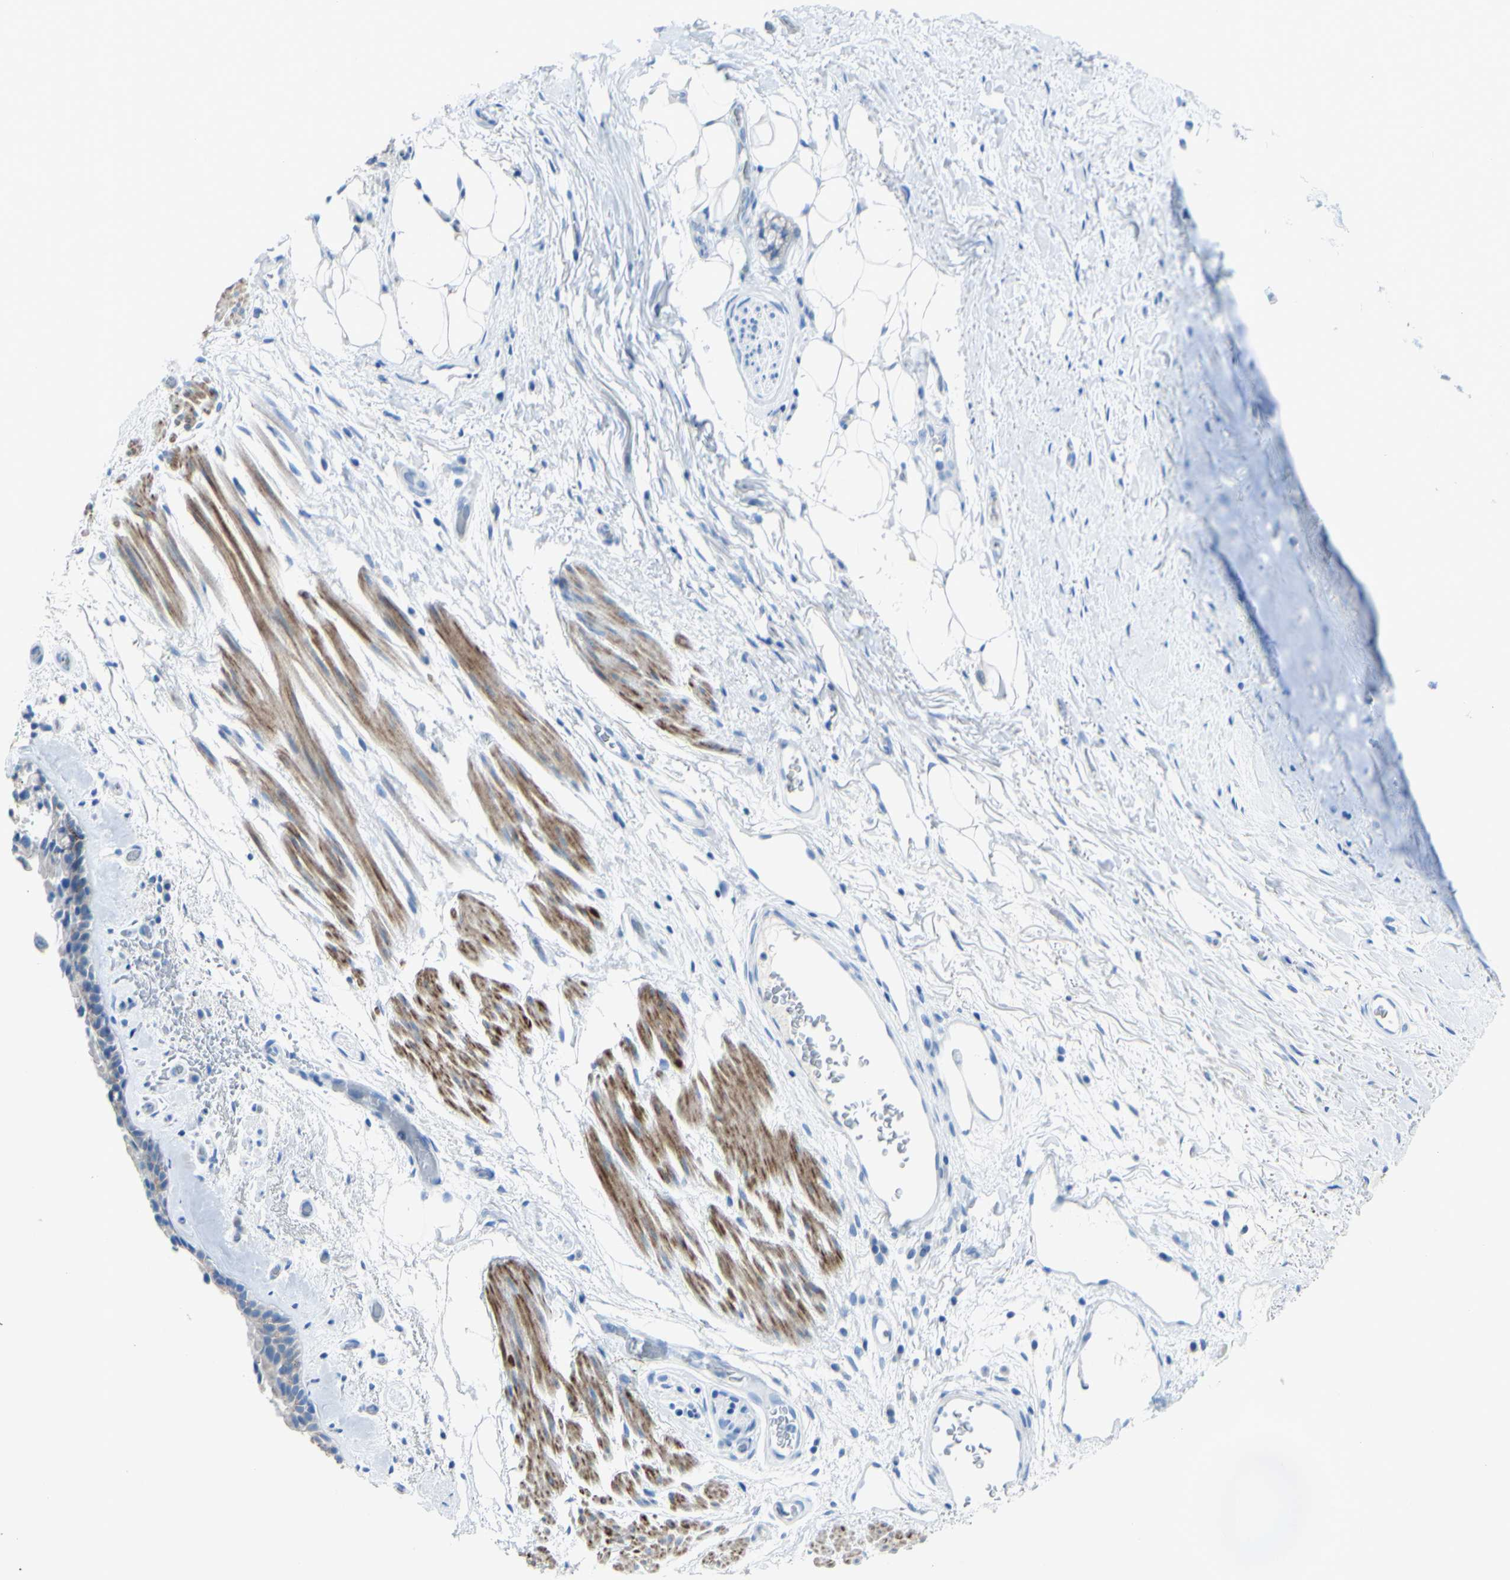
{"staining": {"intensity": "weak", "quantity": "<25%", "location": "cytoplasmic/membranous"}, "tissue": "bronchus", "cell_type": "Respiratory epithelial cells", "image_type": "normal", "snomed": [{"axis": "morphology", "description": "Normal tissue, NOS"}, {"axis": "morphology", "description": "Adenocarcinoma, NOS"}, {"axis": "topography", "description": "Bronchus"}, {"axis": "topography", "description": "Lung"}], "caption": "The histopathology image shows no significant expression in respiratory epithelial cells of bronchus.", "gene": "DSC2", "patient": {"sex": "female", "age": 54}}